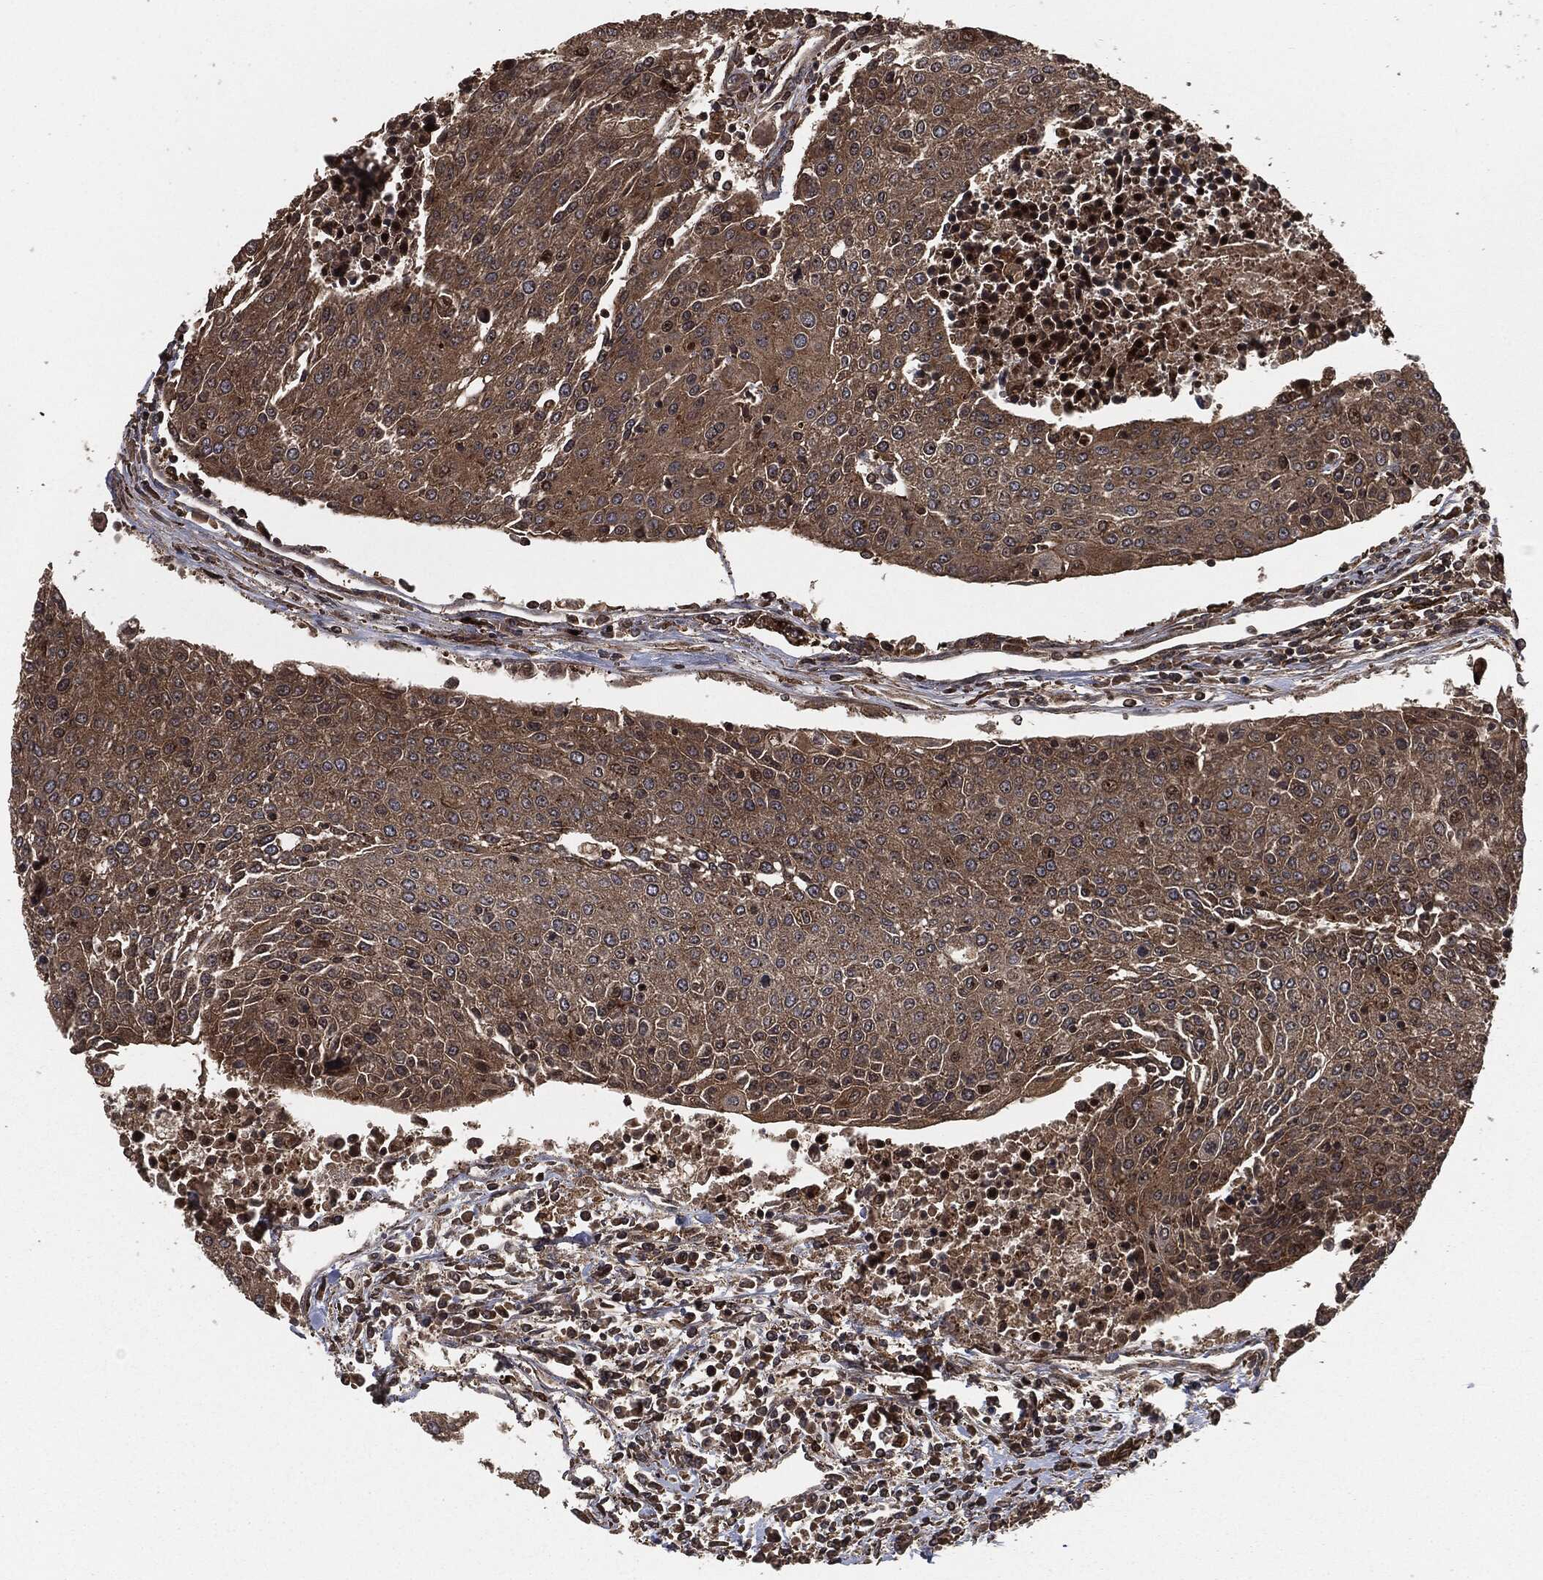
{"staining": {"intensity": "moderate", "quantity": "25%-75%", "location": "cytoplasmic/membranous"}, "tissue": "urothelial cancer", "cell_type": "Tumor cells", "image_type": "cancer", "snomed": [{"axis": "morphology", "description": "Urothelial carcinoma, High grade"}, {"axis": "topography", "description": "Urinary bladder"}], "caption": "Immunohistochemical staining of human urothelial cancer reveals medium levels of moderate cytoplasmic/membranous protein staining in about 25%-75% of tumor cells.", "gene": "IFIT1", "patient": {"sex": "female", "age": 85}}